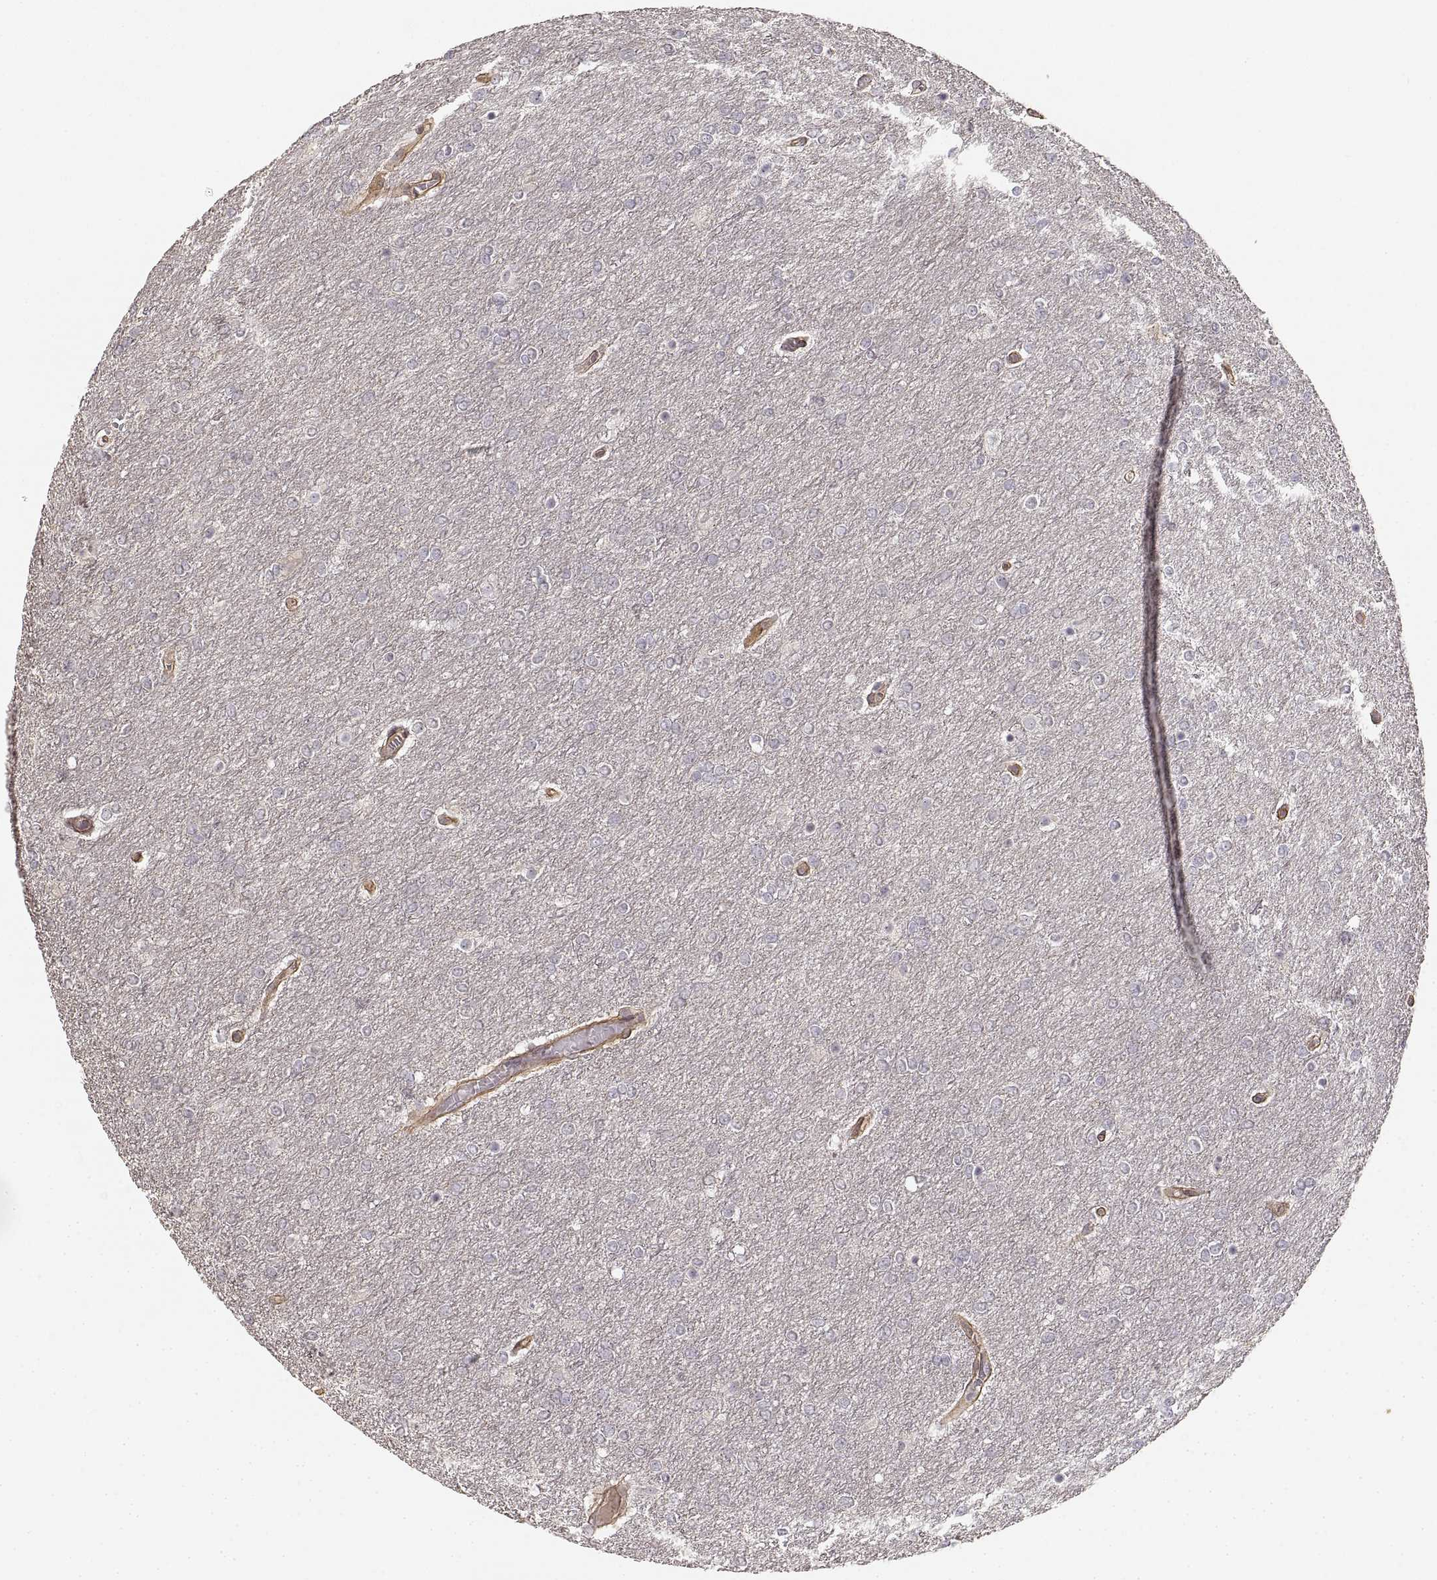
{"staining": {"intensity": "negative", "quantity": "none", "location": "none"}, "tissue": "glioma", "cell_type": "Tumor cells", "image_type": "cancer", "snomed": [{"axis": "morphology", "description": "Glioma, malignant, High grade"}, {"axis": "topography", "description": "Brain"}], "caption": "Human glioma stained for a protein using IHC reveals no staining in tumor cells.", "gene": "LAMA4", "patient": {"sex": "female", "age": 61}}